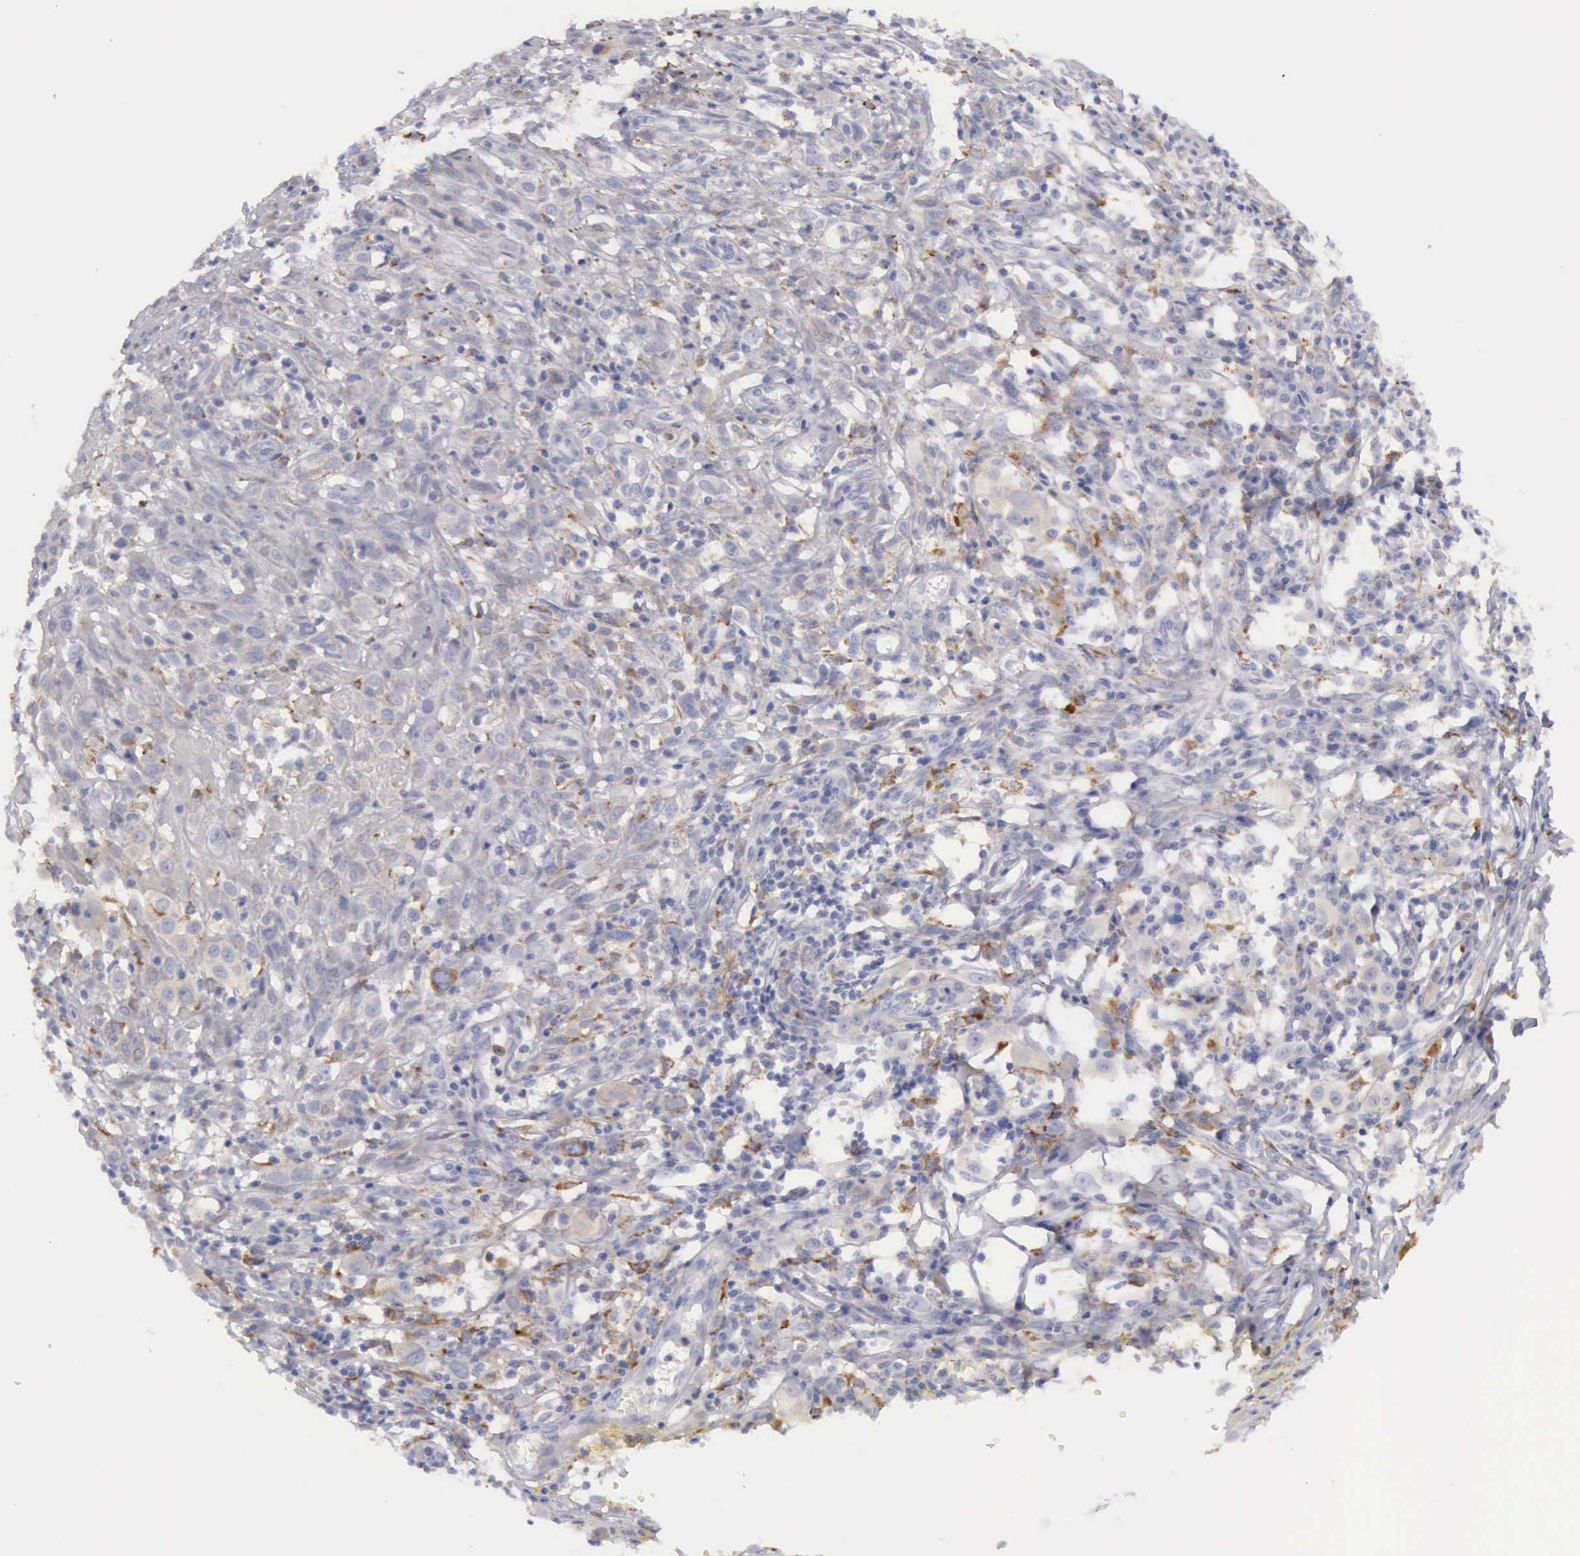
{"staining": {"intensity": "weak", "quantity": "25%-75%", "location": "cytoplasmic/membranous"}, "tissue": "melanoma", "cell_type": "Tumor cells", "image_type": "cancer", "snomed": [{"axis": "morphology", "description": "Malignant melanoma, NOS"}, {"axis": "topography", "description": "Skin"}], "caption": "Weak cytoplasmic/membranous protein positivity is present in about 25%-75% of tumor cells in malignant melanoma.", "gene": "CTSS", "patient": {"sex": "female", "age": 52}}